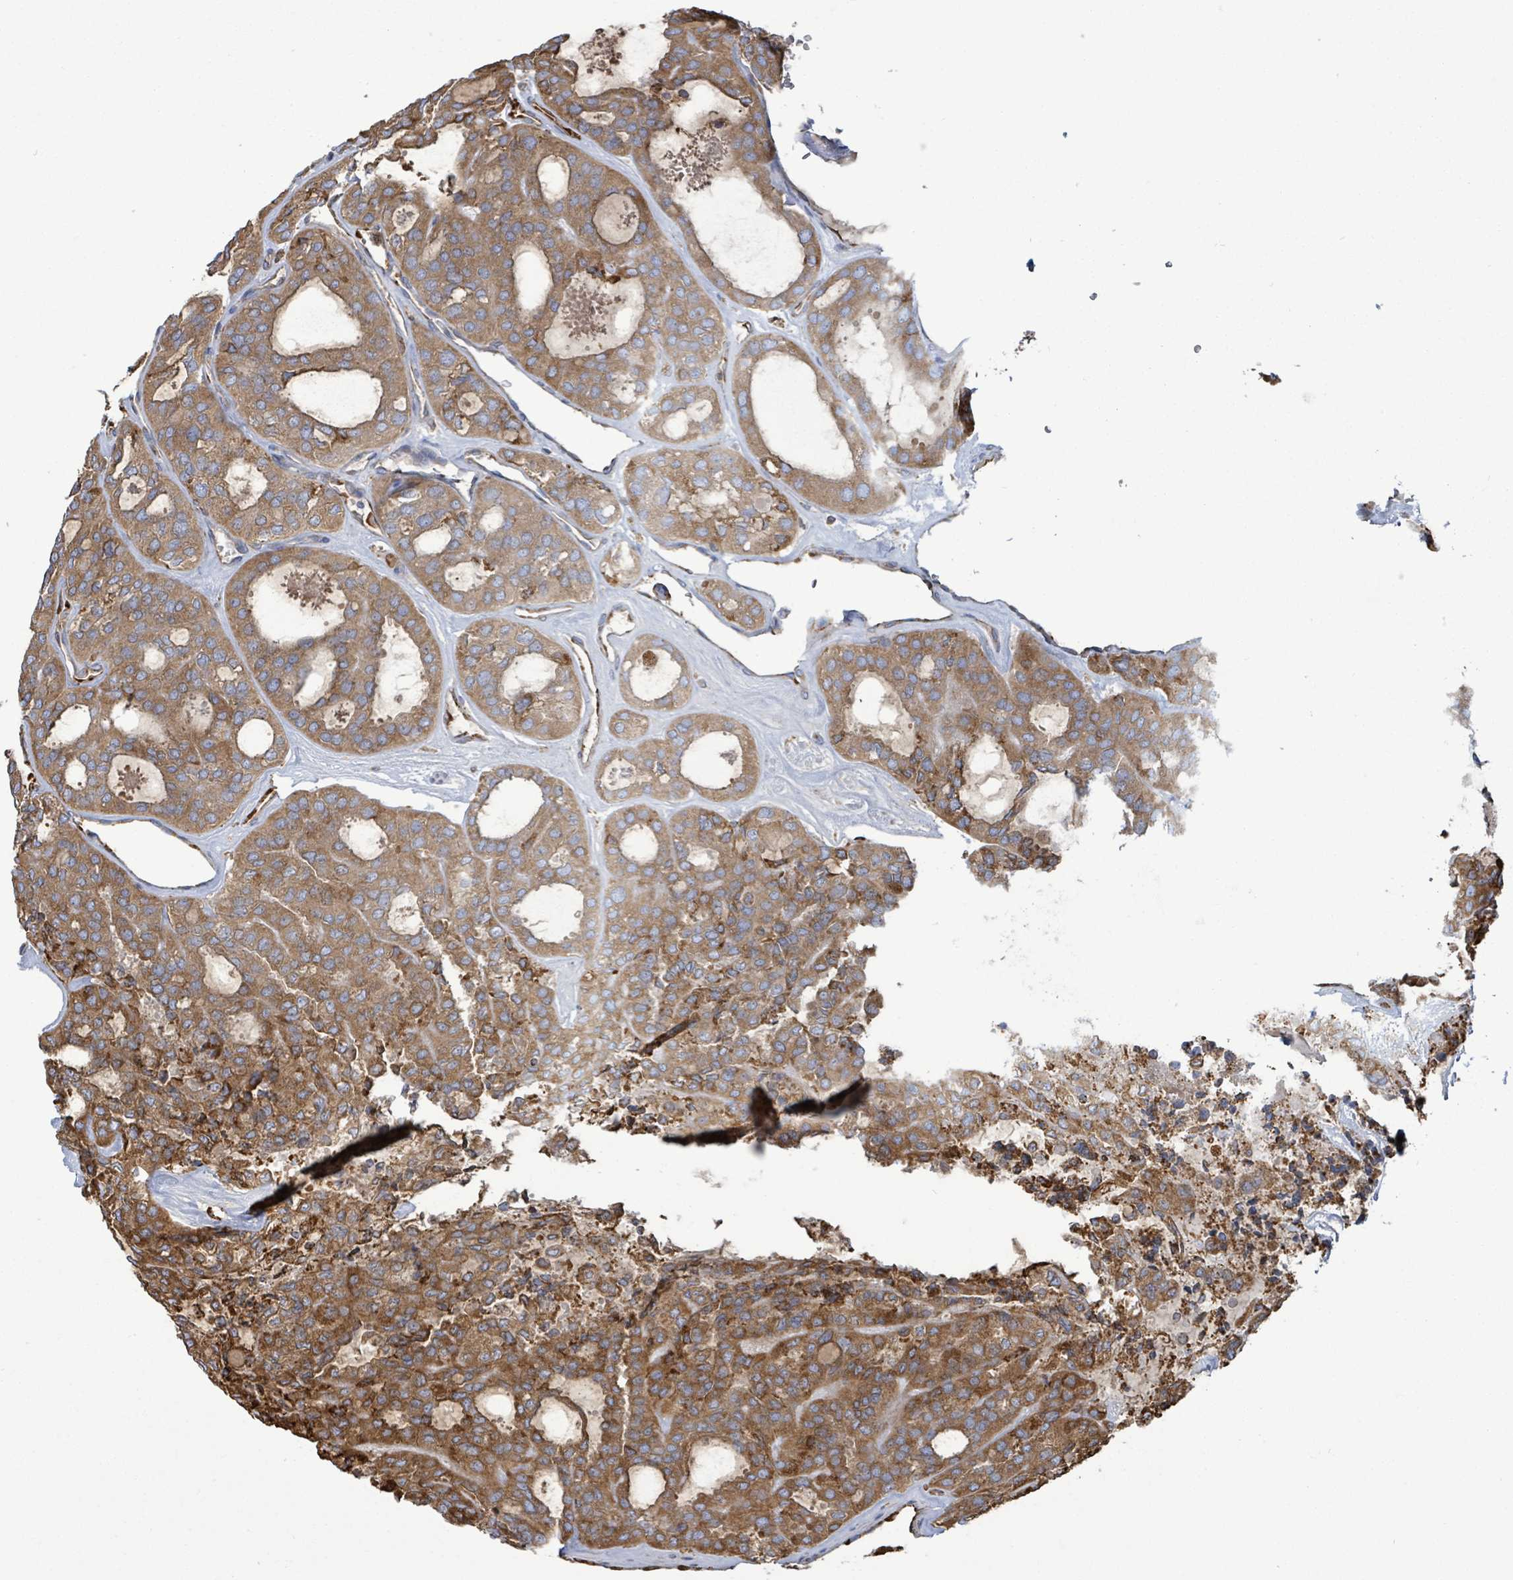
{"staining": {"intensity": "moderate", "quantity": ">75%", "location": "cytoplasmic/membranous"}, "tissue": "thyroid cancer", "cell_type": "Tumor cells", "image_type": "cancer", "snomed": [{"axis": "morphology", "description": "Follicular adenoma carcinoma, NOS"}, {"axis": "topography", "description": "Thyroid gland"}], "caption": "Thyroid cancer (follicular adenoma carcinoma) stained with immunohistochemistry (IHC) displays moderate cytoplasmic/membranous expression in about >75% of tumor cells.", "gene": "RFPL4A", "patient": {"sex": "male", "age": 75}}